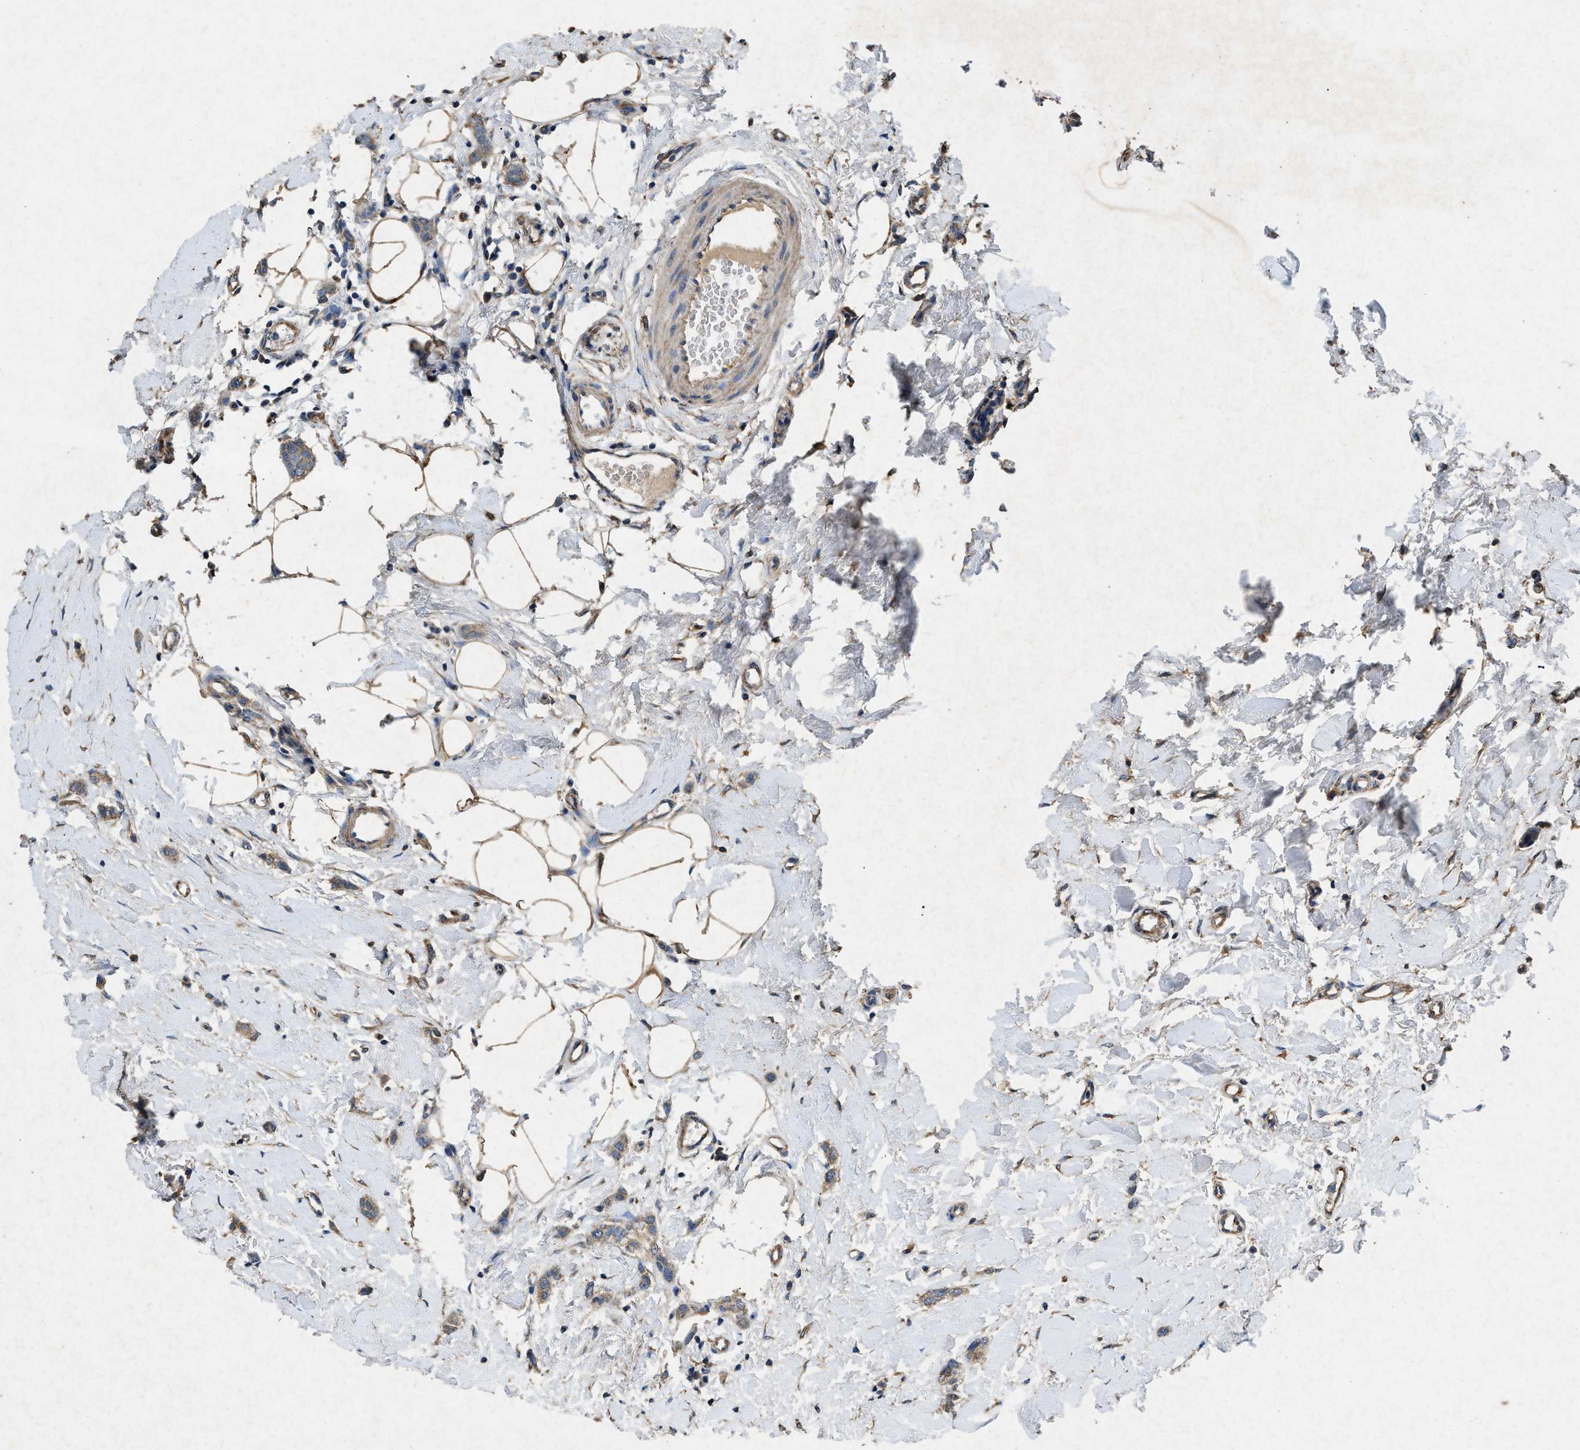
{"staining": {"intensity": "moderate", "quantity": ">75%", "location": "cytoplasmic/membranous"}, "tissue": "breast cancer", "cell_type": "Tumor cells", "image_type": "cancer", "snomed": [{"axis": "morphology", "description": "Lobular carcinoma"}, {"axis": "topography", "description": "Skin"}, {"axis": "topography", "description": "Breast"}], "caption": "A high-resolution micrograph shows immunohistochemistry staining of breast cancer, which displays moderate cytoplasmic/membranous positivity in about >75% of tumor cells. The staining was performed using DAB, with brown indicating positive protein expression. Nuclei are stained blue with hematoxylin.", "gene": "CDK15", "patient": {"sex": "female", "age": 46}}